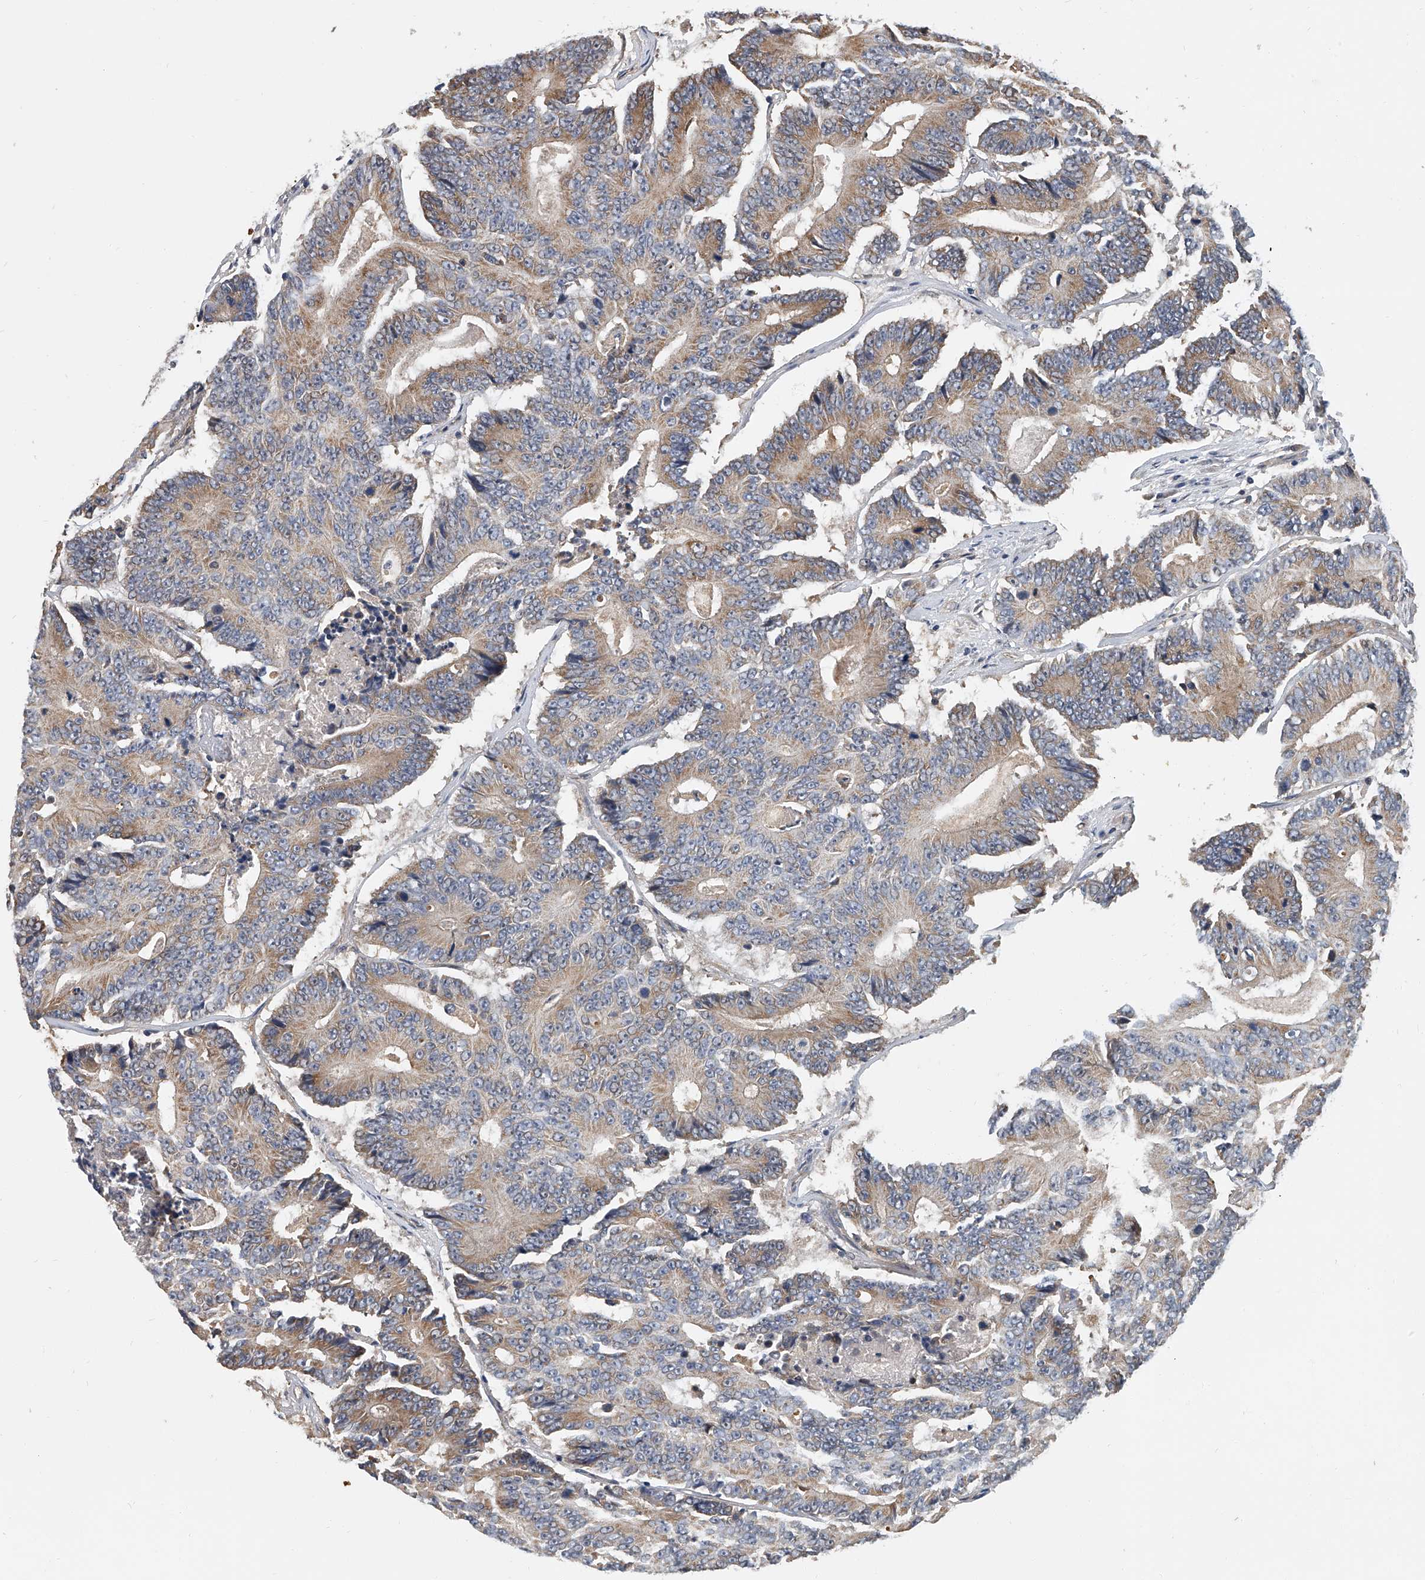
{"staining": {"intensity": "moderate", "quantity": "25%-75%", "location": "cytoplasmic/membranous"}, "tissue": "colorectal cancer", "cell_type": "Tumor cells", "image_type": "cancer", "snomed": [{"axis": "morphology", "description": "Adenocarcinoma, NOS"}, {"axis": "topography", "description": "Colon"}], "caption": "IHC micrograph of neoplastic tissue: colorectal adenocarcinoma stained using IHC demonstrates medium levels of moderate protein expression localized specifically in the cytoplasmic/membranous of tumor cells, appearing as a cytoplasmic/membranous brown color.", "gene": "CD200", "patient": {"sex": "male", "age": 83}}